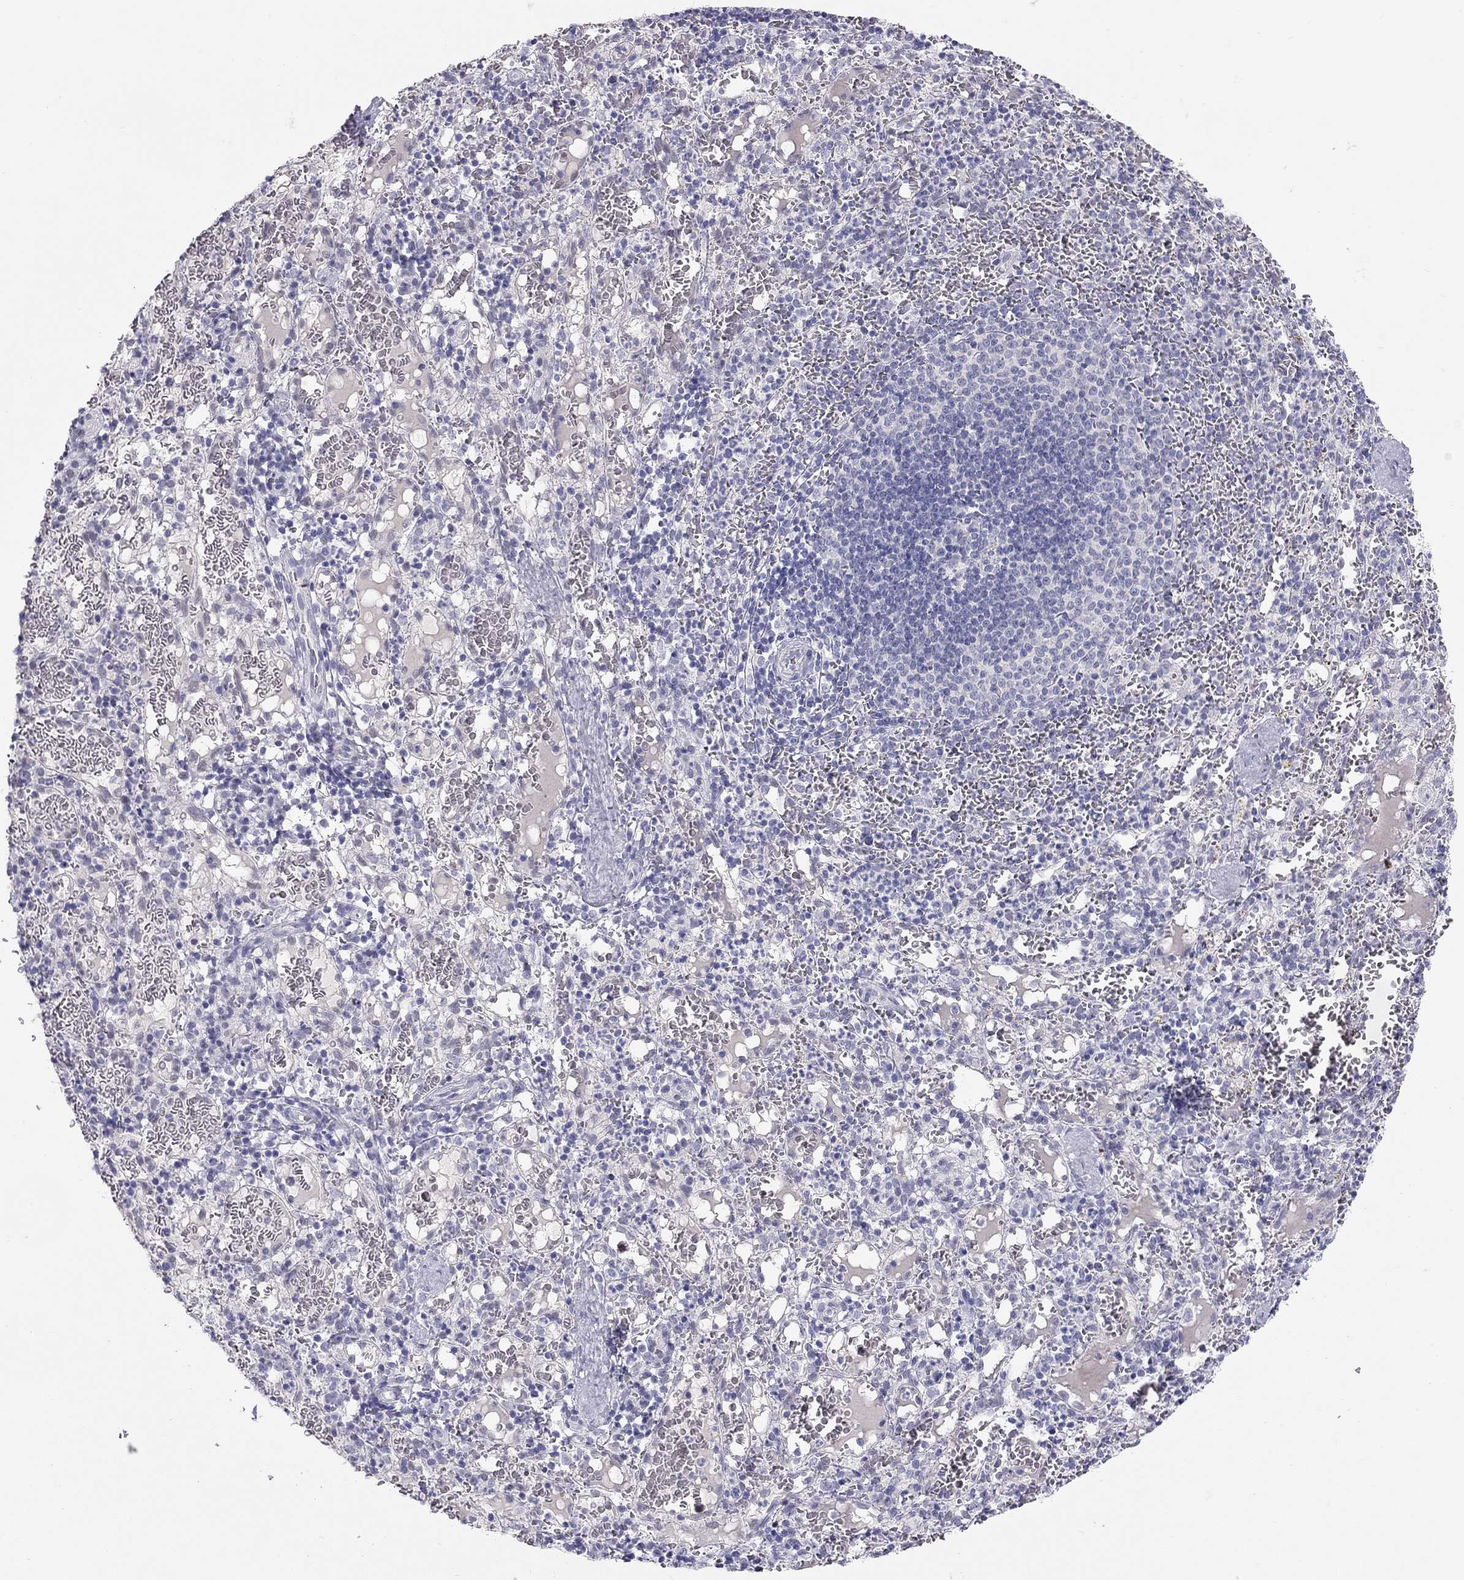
{"staining": {"intensity": "negative", "quantity": "none", "location": "none"}, "tissue": "spleen", "cell_type": "Cells in red pulp", "image_type": "normal", "snomed": [{"axis": "morphology", "description": "Normal tissue, NOS"}, {"axis": "topography", "description": "Spleen"}], "caption": "An image of spleen stained for a protein shows no brown staining in cells in red pulp. The staining was performed using DAB (3,3'-diaminobenzidine) to visualize the protein expression in brown, while the nuclei were stained in blue with hematoxylin (Magnification: 20x).", "gene": "KCNV2", "patient": {"sex": "male", "age": 11}}